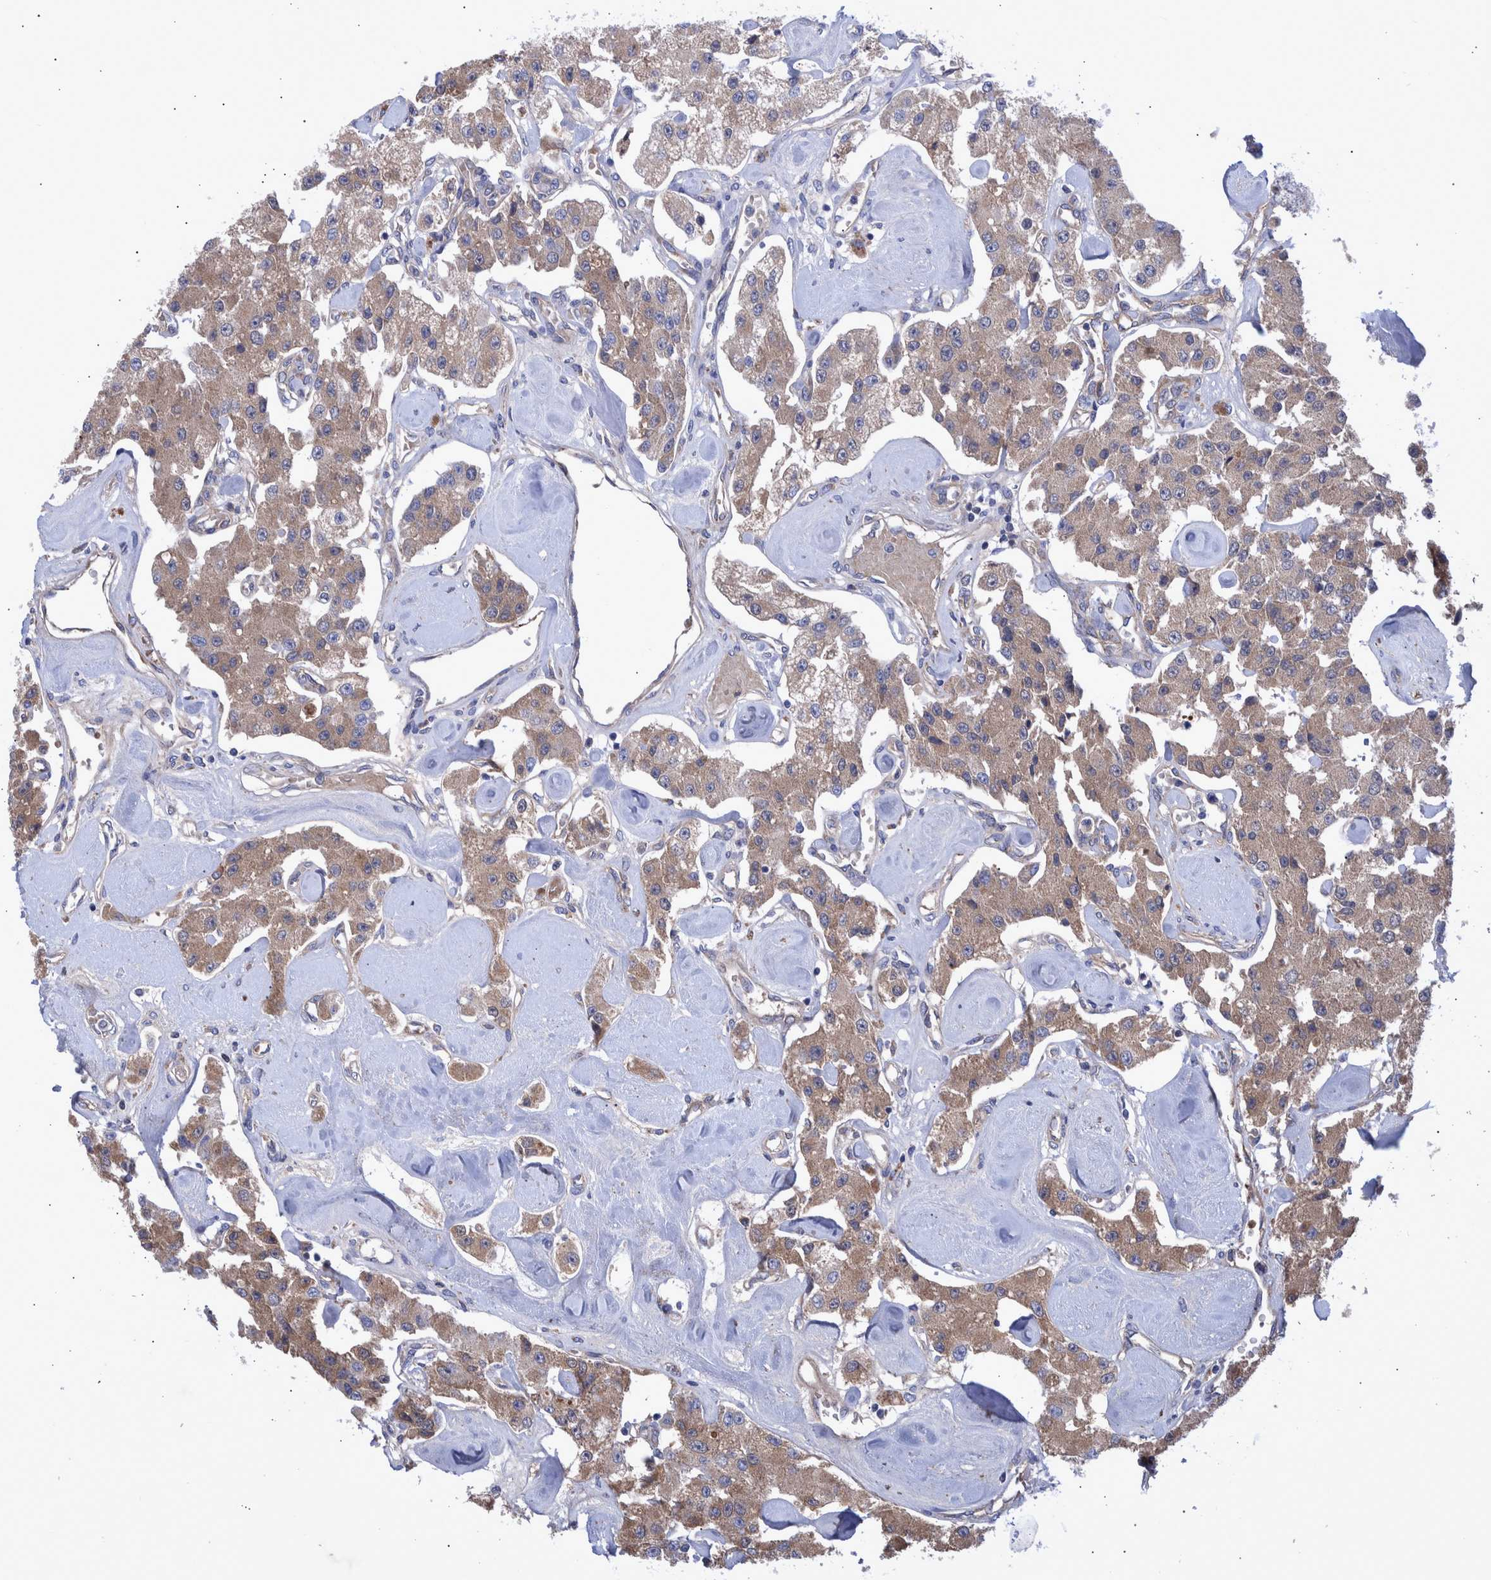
{"staining": {"intensity": "moderate", "quantity": ">75%", "location": "cytoplasmic/membranous"}, "tissue": "carcinoid", "cell_type": "Tumor cells", "image_type": "cancer", "snomed": [{"axis": "morphology", "description": "Carcinoid, malignant, NOS"}, {"axis": "topography", "description": "Pancreas"}], "caption": "Immunohistochemical staining of human malignant carcinoid reveals moderate cytoplasmic/membranous protein positivity in about >75% of tumor cells. (DAB (3,3'-diaminobenzidine) IHC, brown staining for protein, blue staining for nuclei).", "gene": "DLL4", "patient": {"sex": "male", "age": 41}}